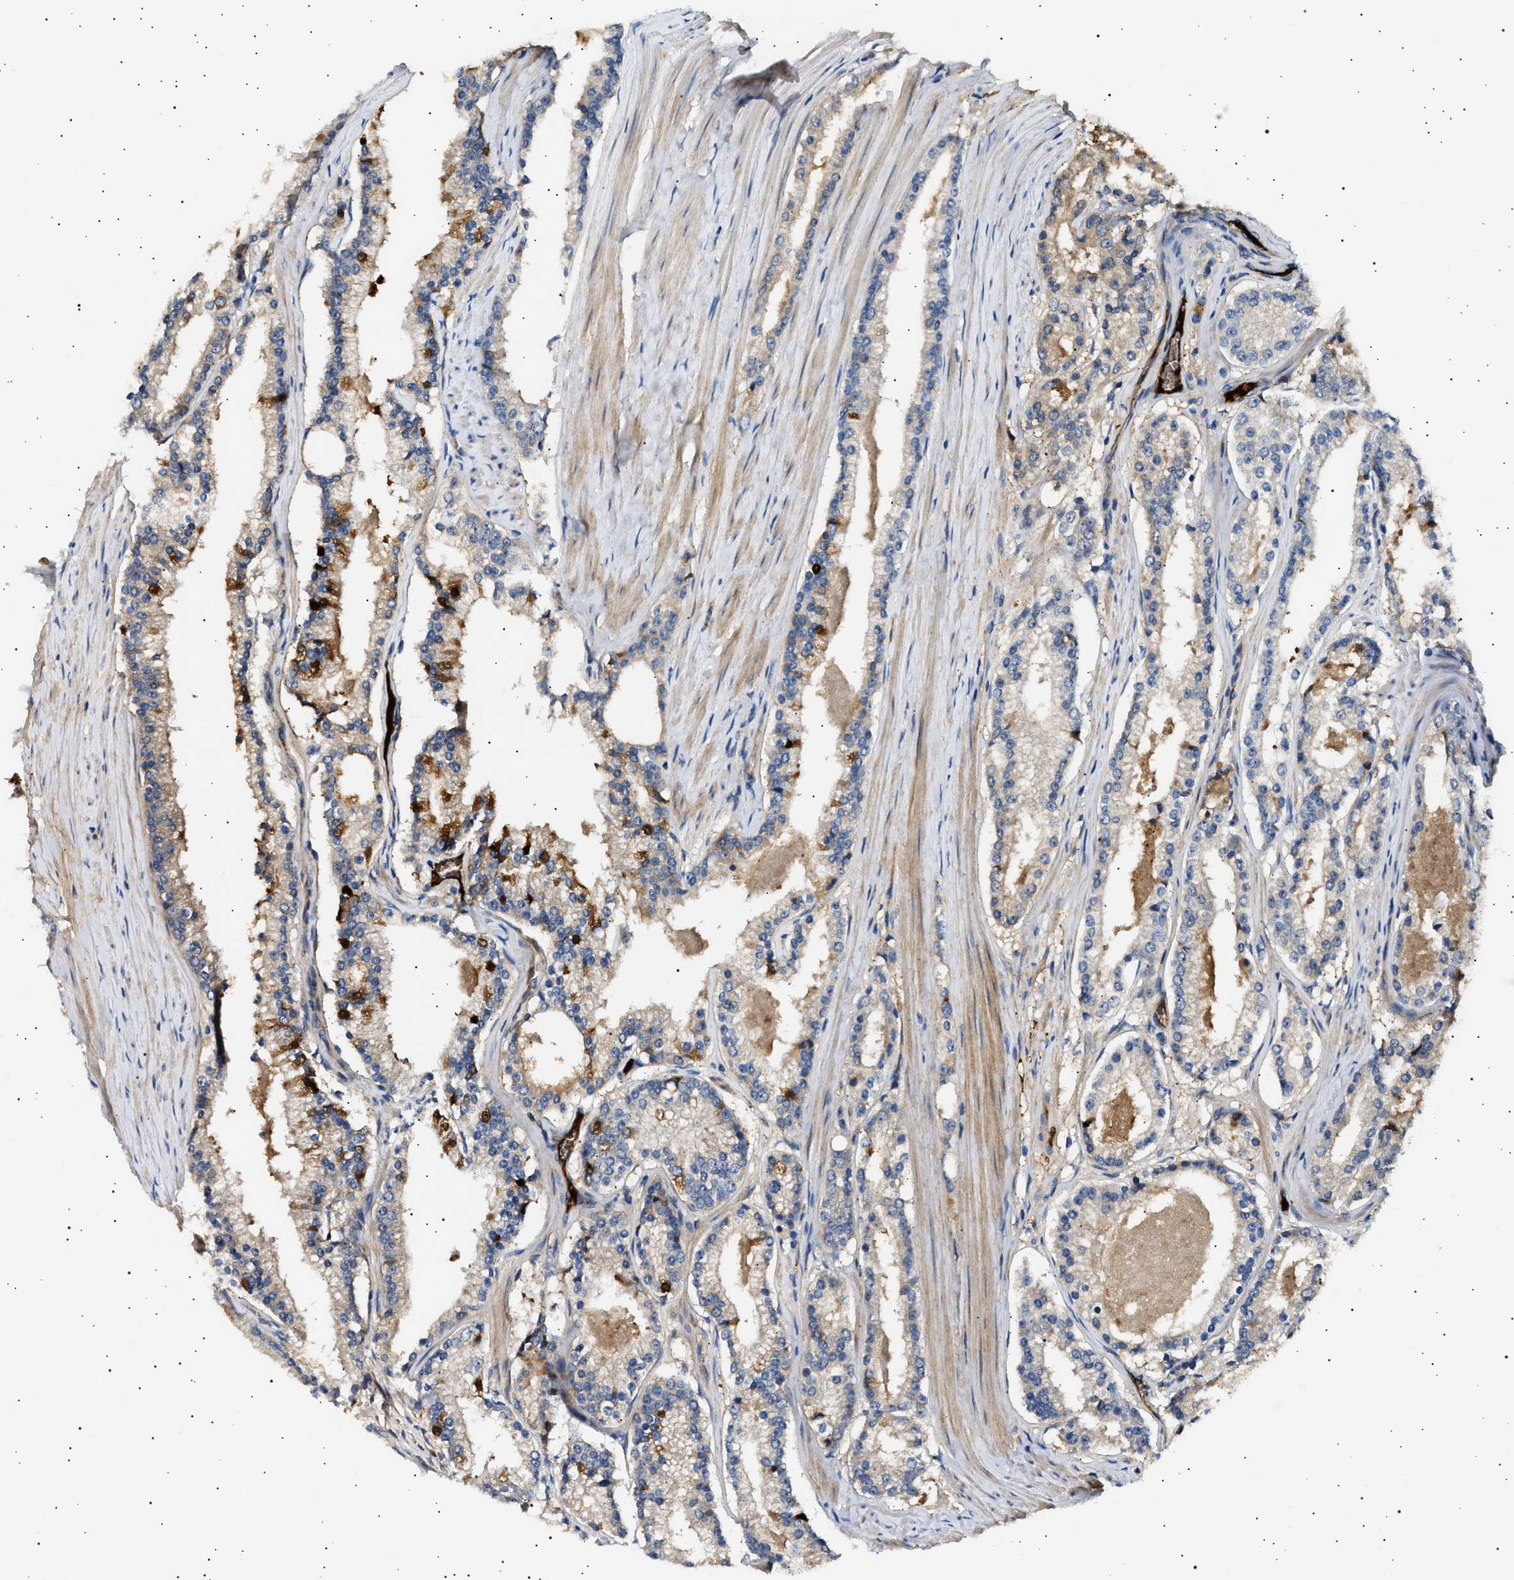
{"staining": {"intensity": "moderate", "quantity": "<25%", "location": "cytoplasmic/membranous"}, "tissue": "prostate cancer", "cell_type": "Tumor cells", "image_type": "cancer", "snomed": [{"axis": "morphology", "description": "Adenocarcinoma, Low grade"}, {"axis": "topography", "description": "Prostate"}], "caption": "Moderate cytoplasmic/membranous protein positivity is present in approximately <25% of tumor cells in prostate cancer (low-grade adenocarcinoma). (Brightfield microscopy of DAB IHC at high magnification).", "gene": "FICD", "patient": {"sex": "male", "age": 70}}